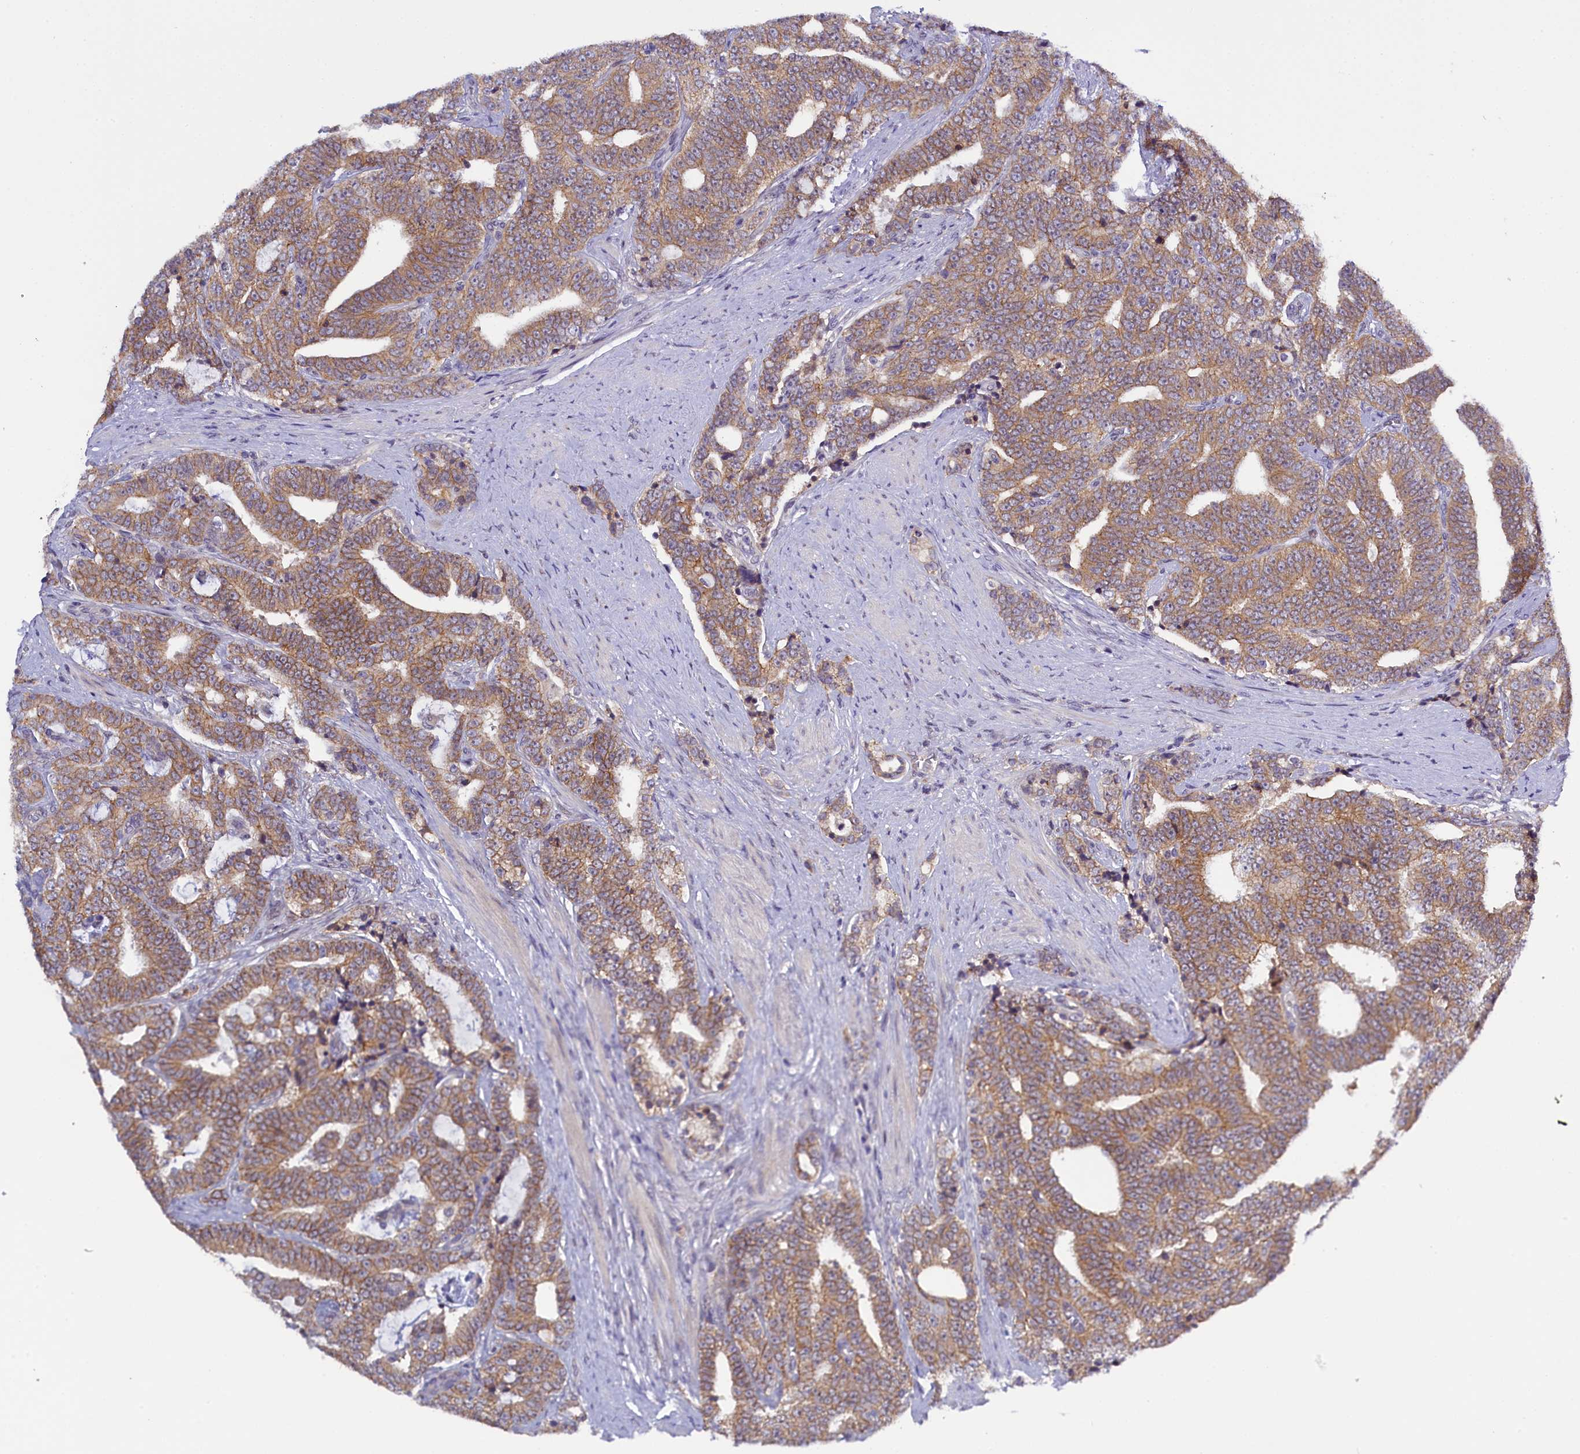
{"staining": {"intensity": "moderate", "quantity": ">75%", "location": "cytoplasmic/membranous"}, "tissue": "prostate cancer", "cell_type": "Tumor cells", "image_type": "cancer", "snomed": [{"axis": "morphology", "description": "Adenocarcinoma, High grade"}, {"axis": "topography", "description": "Prostate and seminal vesicle, NOS"}], "caption": "The immunohistochemical stain shows moderate cytoplasmic/membranous staining in tumor cells of prostate adenocarcinoma (high-grade) tissue.", "gene": "ENKD1", "patient": {"sex": "male", "age": 67}}